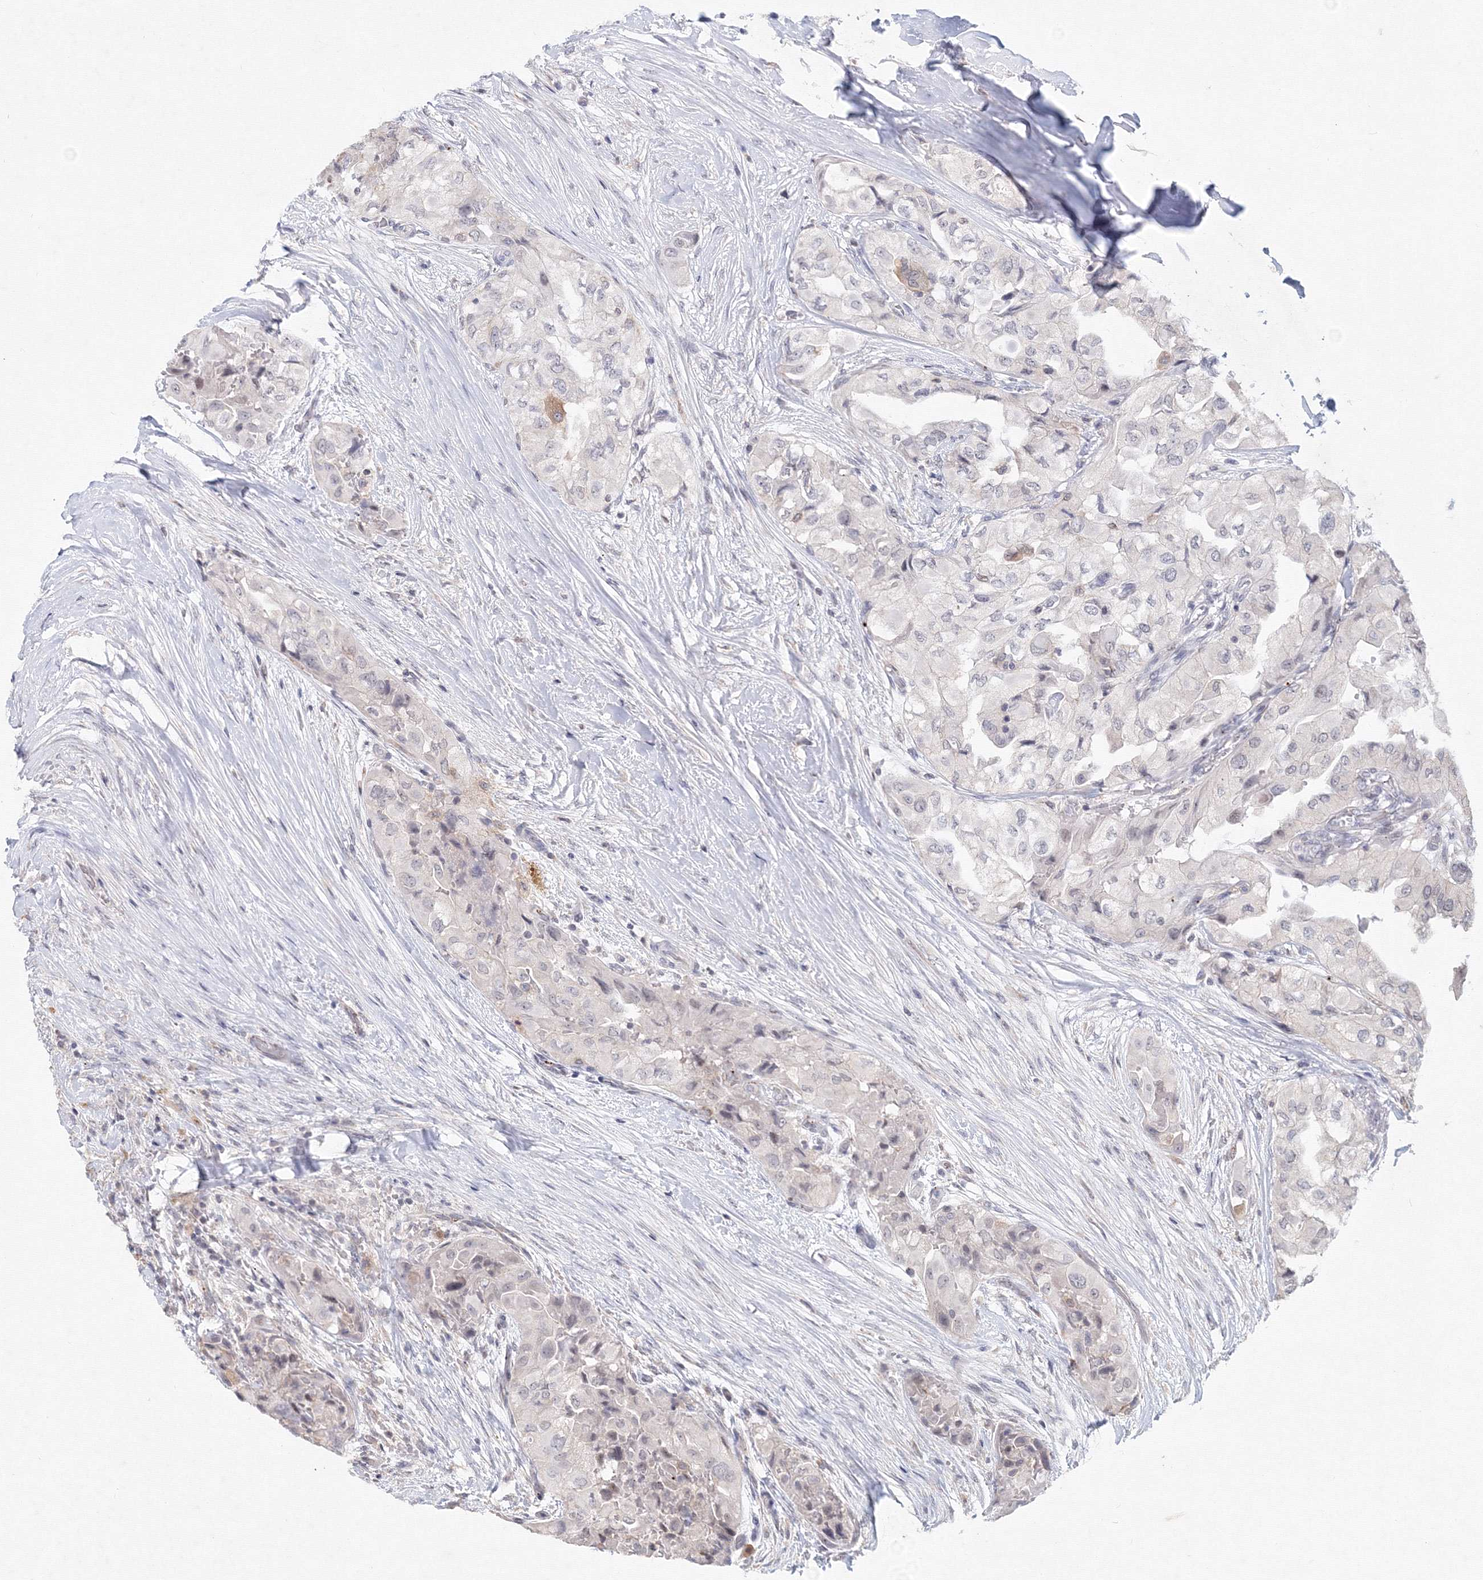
{"staining": {"intensity": "negative", "quantity": "none", "location": "none"}, "tissue": "thyroid cancer", "cell_type": "Tumor cells", "image_type": "cancer", "snomed": [{"axis": "morphology", "description": "Papillary adenocarcinoma, NOS"}, {"axis": "topography", "description": "Thyroid gland"}], "caption": "An image of human thyroid cancer is negative for staining in tumor cells. (Brightfield microscopy of DAB (3,3'-diaminobenzidine) immunohistochemistry at high magnification).", "gene": "SLC7A7", "patient": {"sex": "female", "age": 59}}